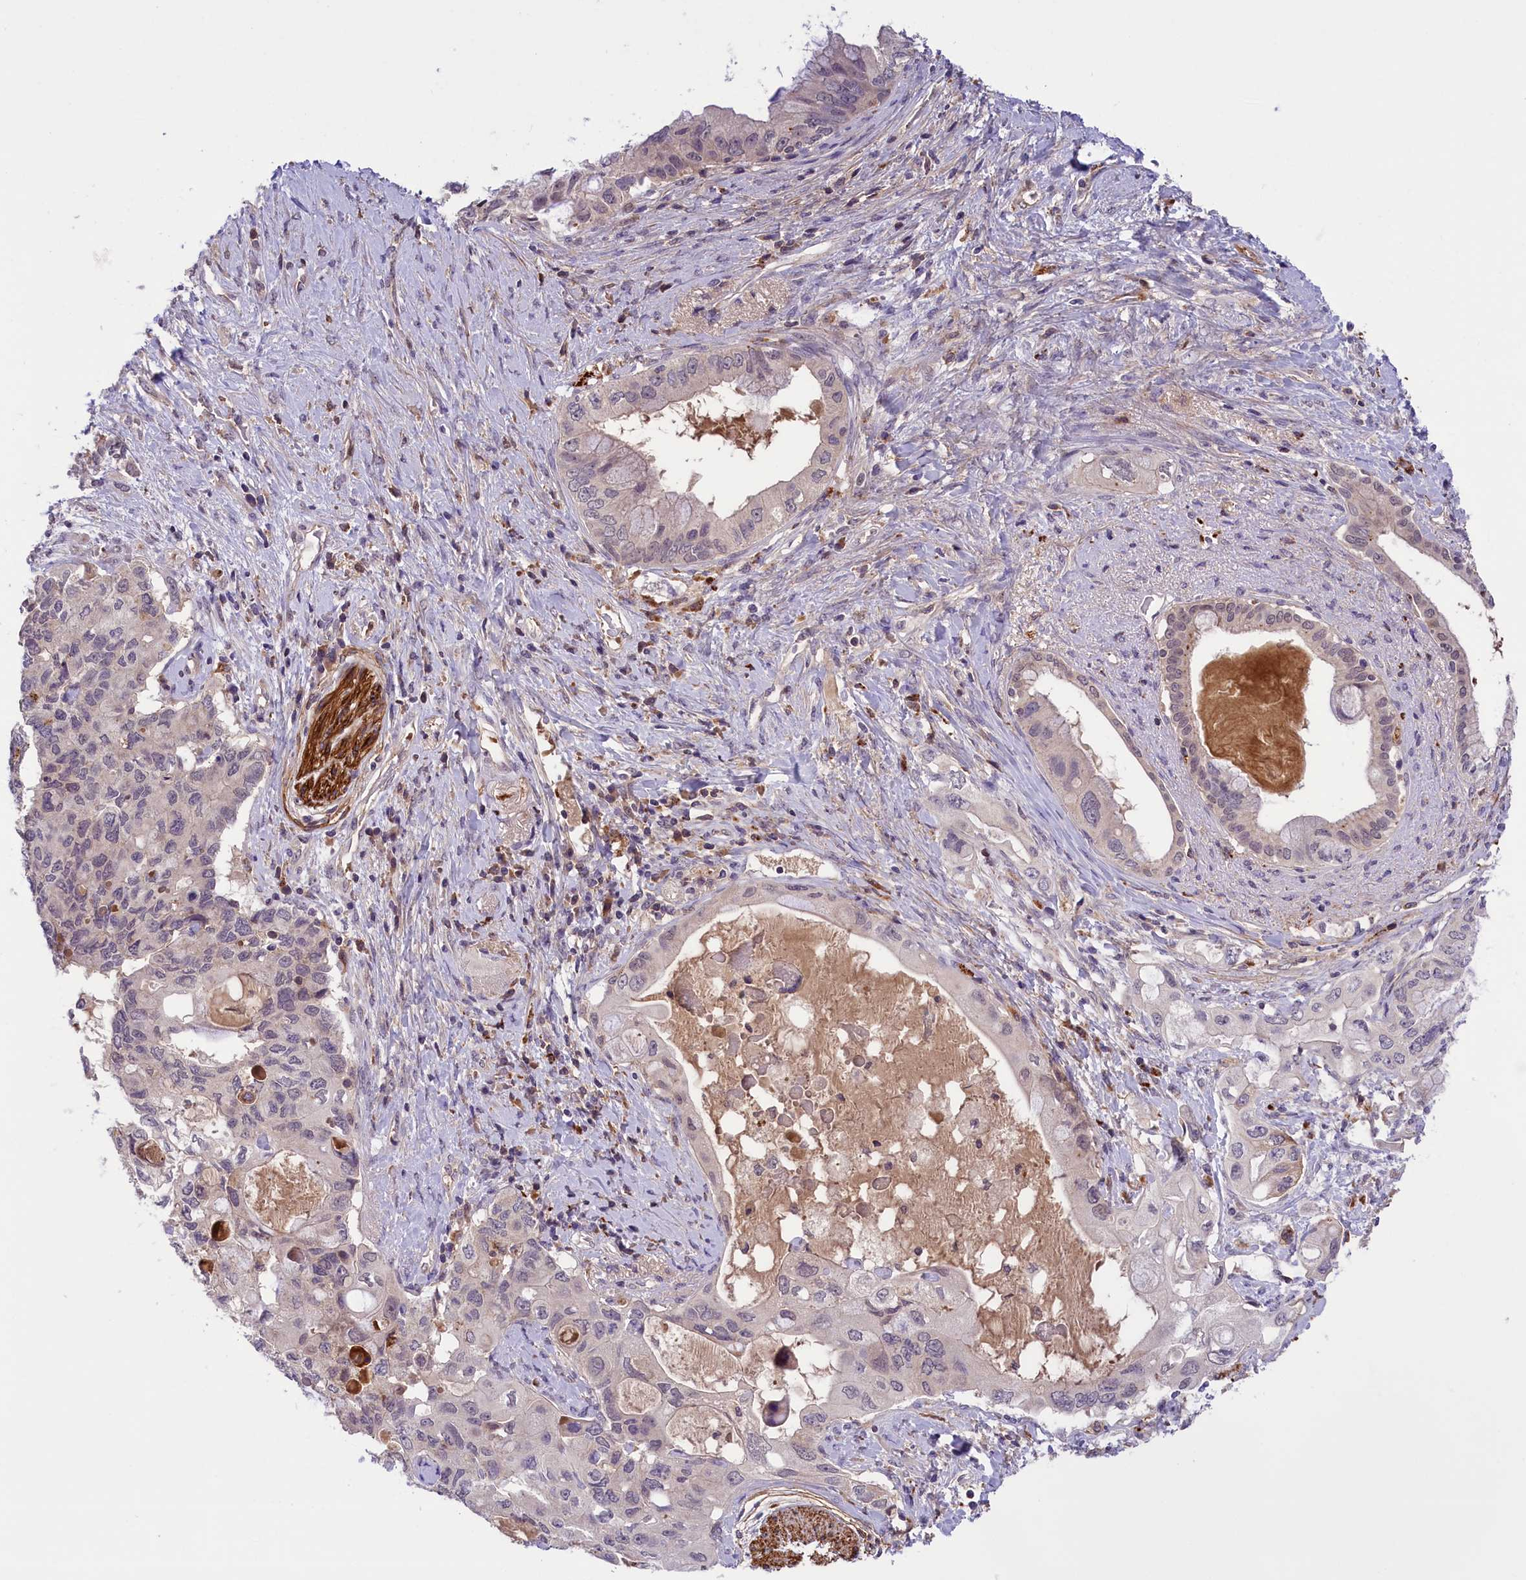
{"staining": {"intensity": "negative", "quantity": "none", "location": "none"}, "tissue": "pancreatic cancer", "cell_type": "Tumor cells", "image_type": "cancer", "snomed": [{"axis": "morphology", "description": "Adenocarcinoma, NOS"}, {"axis": "topography", "description": "Pancreas"}], "caption": "High magnification brightfield microscopy of pancreatic cancer (adenocarcinoma) stained with DAB (brown) and counterstained with hematoxylin (blue): tumor cells show no significant expression.", "gene": "STYX", "patient": {"sex": "female", "age": 56}}